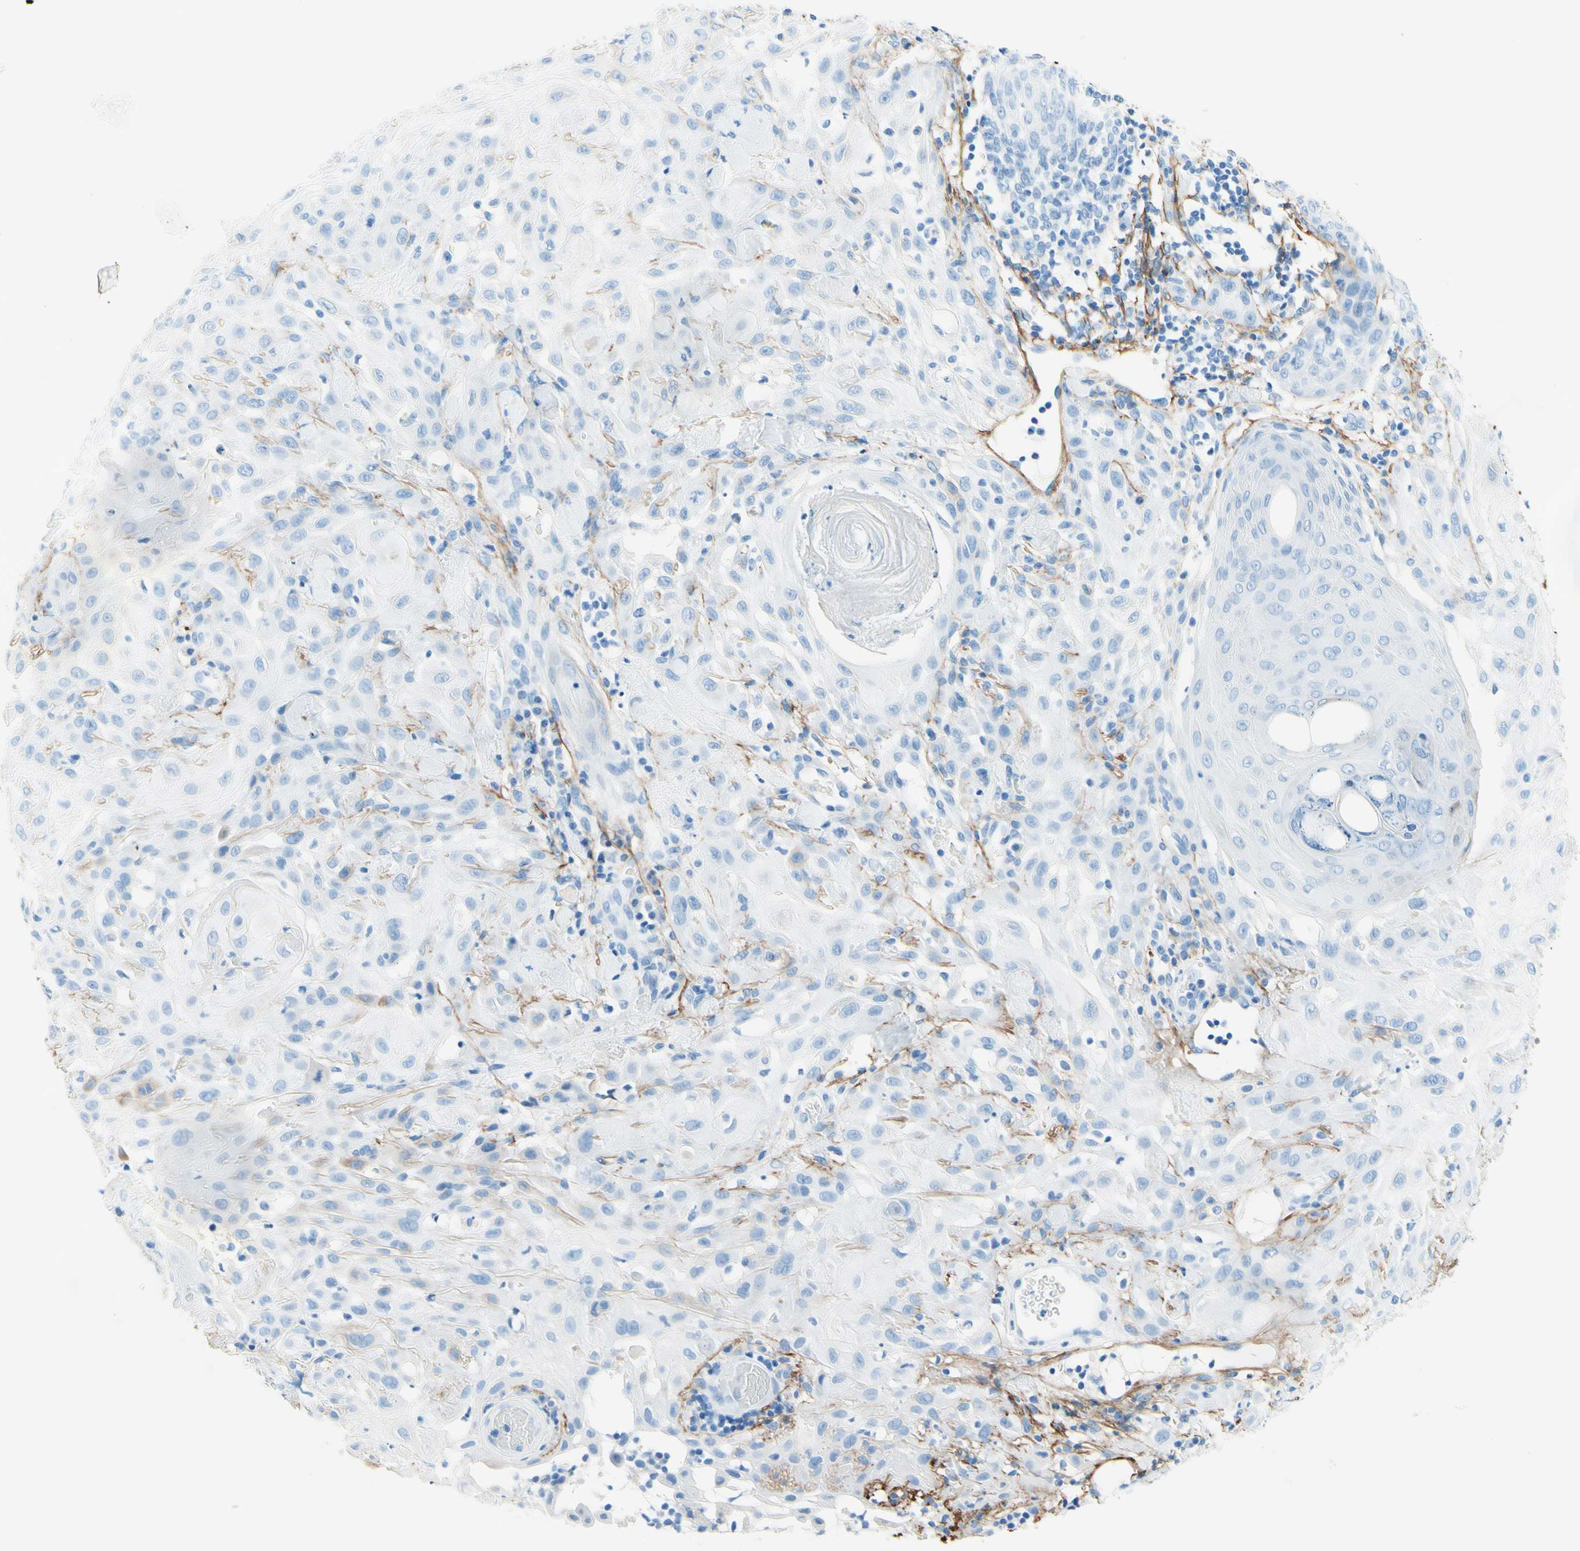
{"staining": {"intensity": "negative", "quantity": "none", "location": "none"}, "tissue": "skin cancer", "cell_type": "Tumor cells", "image_type": "cancer", "snomed": [{"axis": "morphology", "description": "Squamous cell carcinoma, NOS"}, {"axis": "topography", "description": "Skin"}], "caption": "Immunohistochemistry (IHC) histopathology image of squamous cell carcinoma (skin) stained for a protein (brown), which demonstrates no expression in tumor cells.", "gene": "MFAP5", "patient": {"sex": "male", "age": 24}}